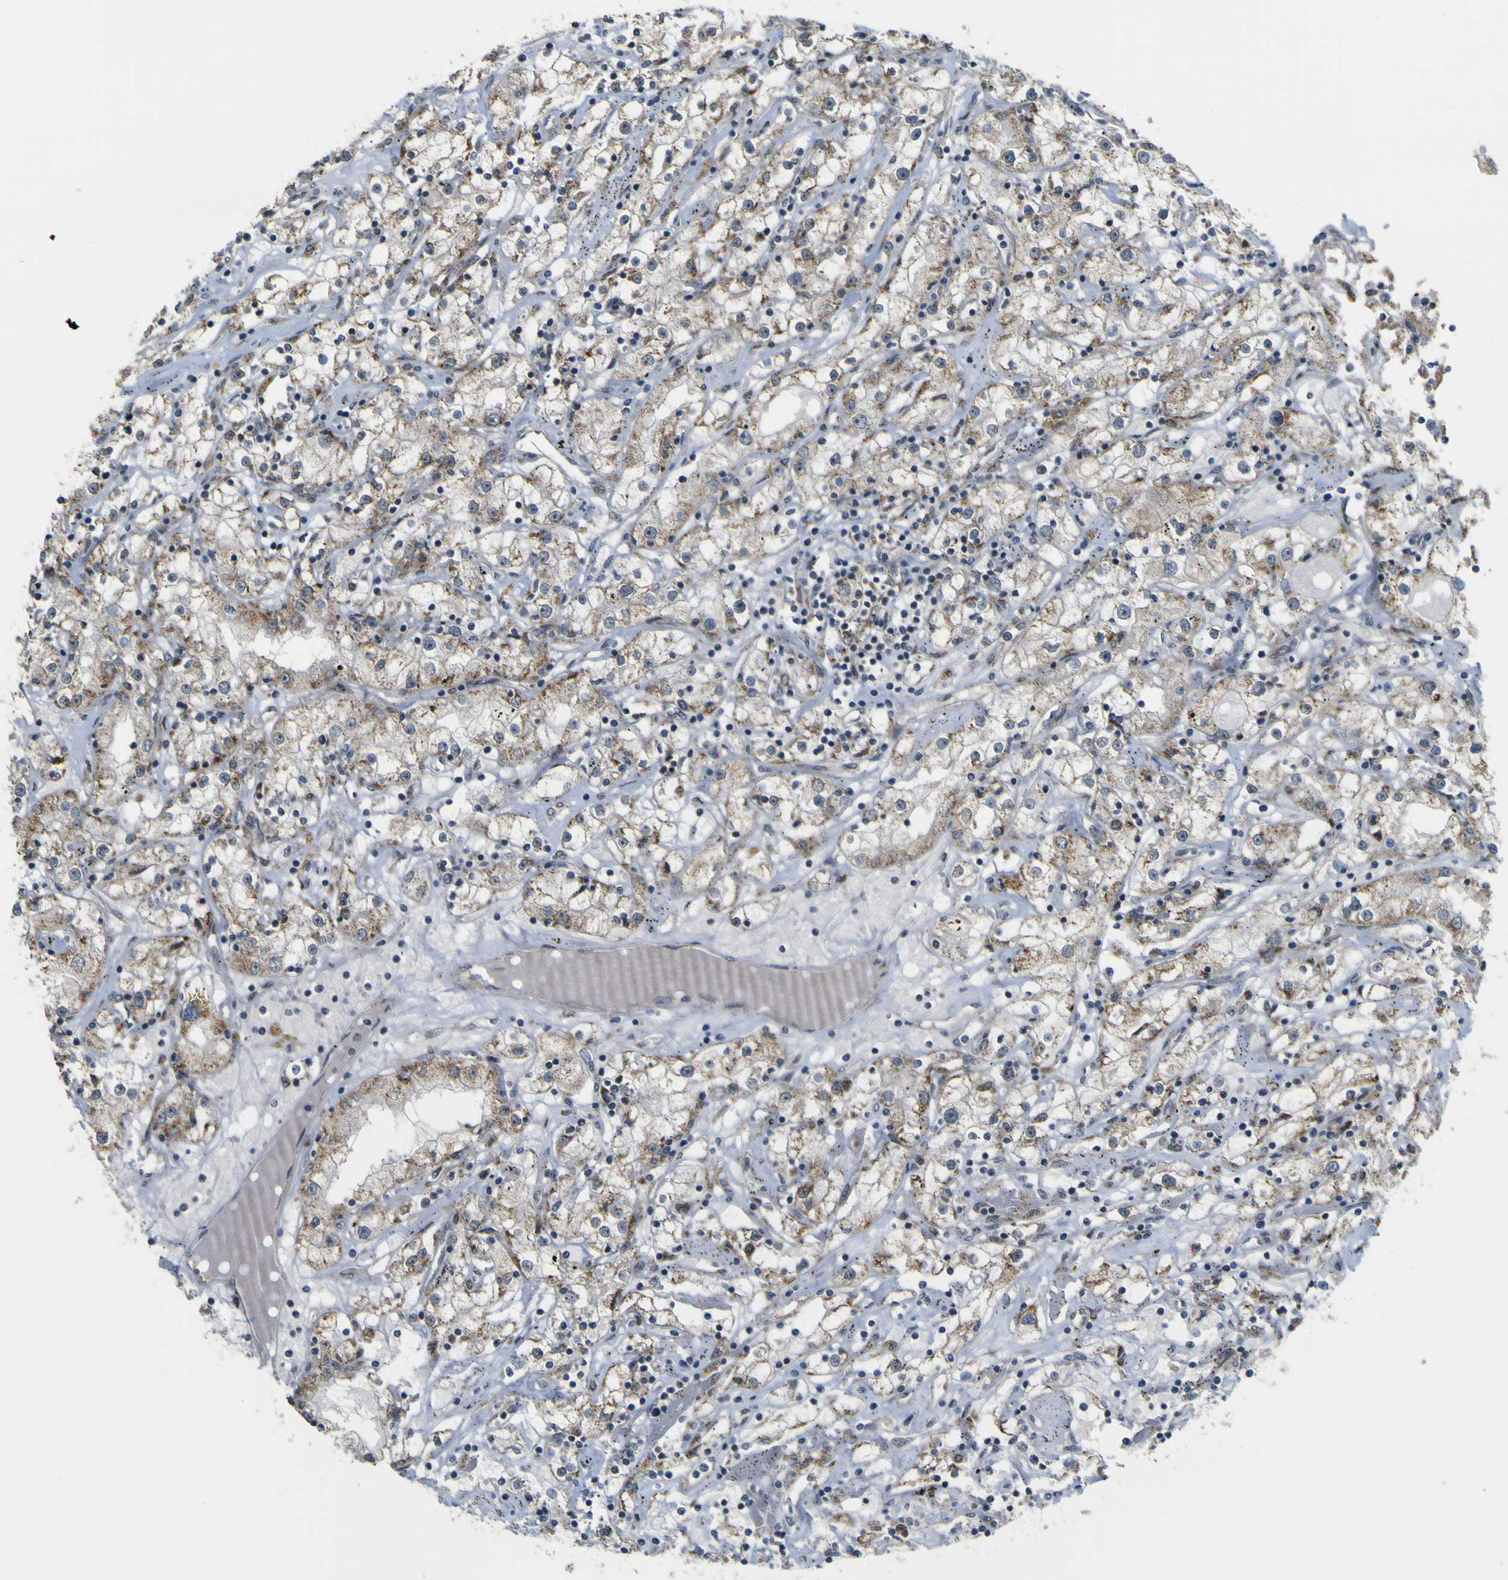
{"staining": {"intensity": "moderate", "quantity": ">75%", "location": "cytoplasmic/membranous"}, "tissue": "renal cancer", "cell_type": "Tumor cells", "image_type": "cancer", "snomed": [{"axis": "morphology", "description": "Adenocarcinoma, NOS"}, {"axis": "topography", "description": "Kidney"}], "caption": "Moderate cytoplasmic/membranous protein staining is present in about >75% of tumor cells in renal cancer (adenocarcinoma).", "gene": "ACBD5", "patient": {"sex": "male", "age": 56}}